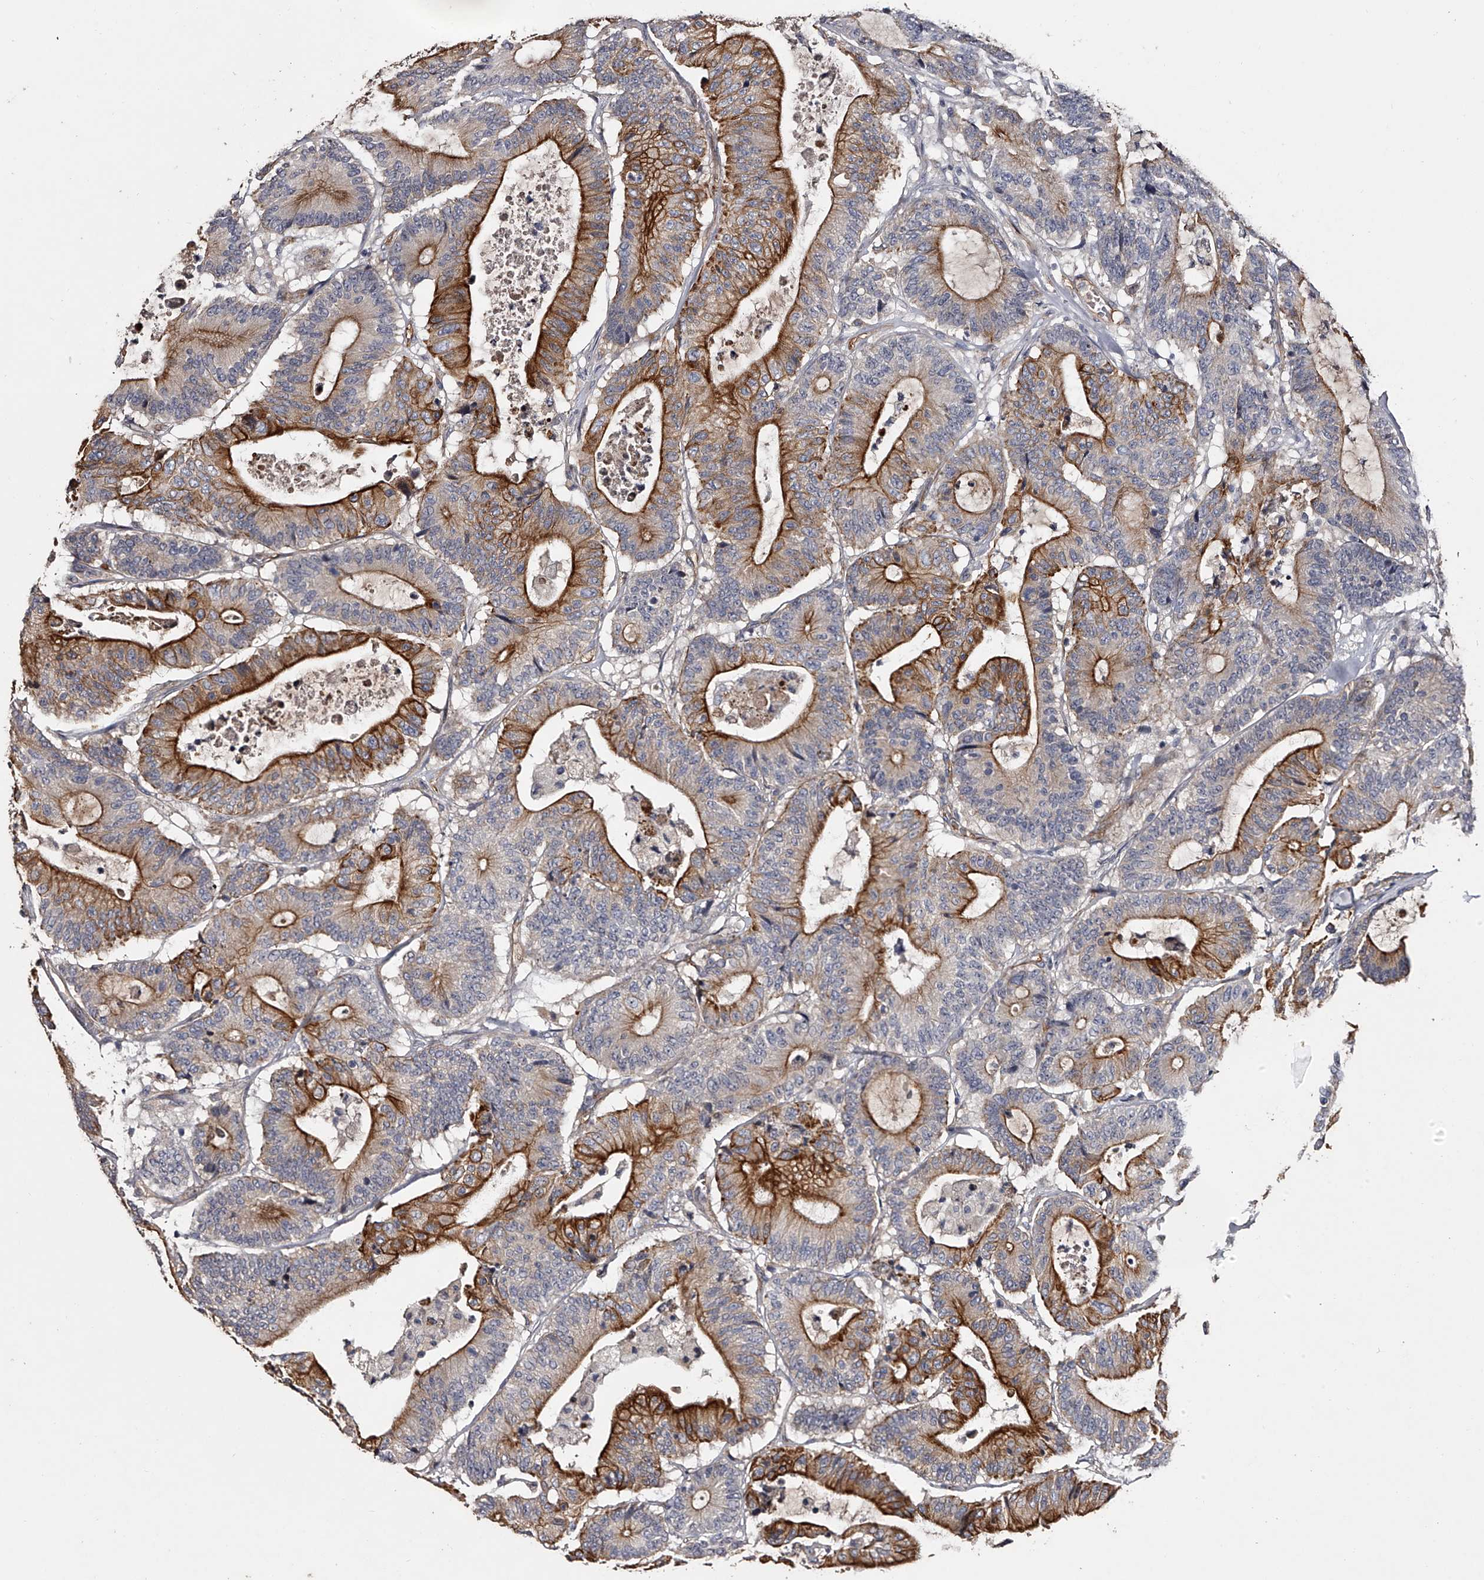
{"staining": {"intensity": "strong", "quantity": ">75%", "location": "cytoplasmic/membranous"}, "tissue": "colorectal cancer", "cell_type": "Tumor cells", "image_type": "cancer", "snomed": [{"axis": "morphology", "description": "Adenocarcinoma, NOS"}, {"axis": "topography", "description": "Colon"}], "caption": "A high amount of strong cytoplasmic/membranous expression is appreciated in approximately >75% of tumor cells in colorectal adenocarcinoma tissue.", "gene": "MDN1", "patient": {"sex": "female", "age": 84}}